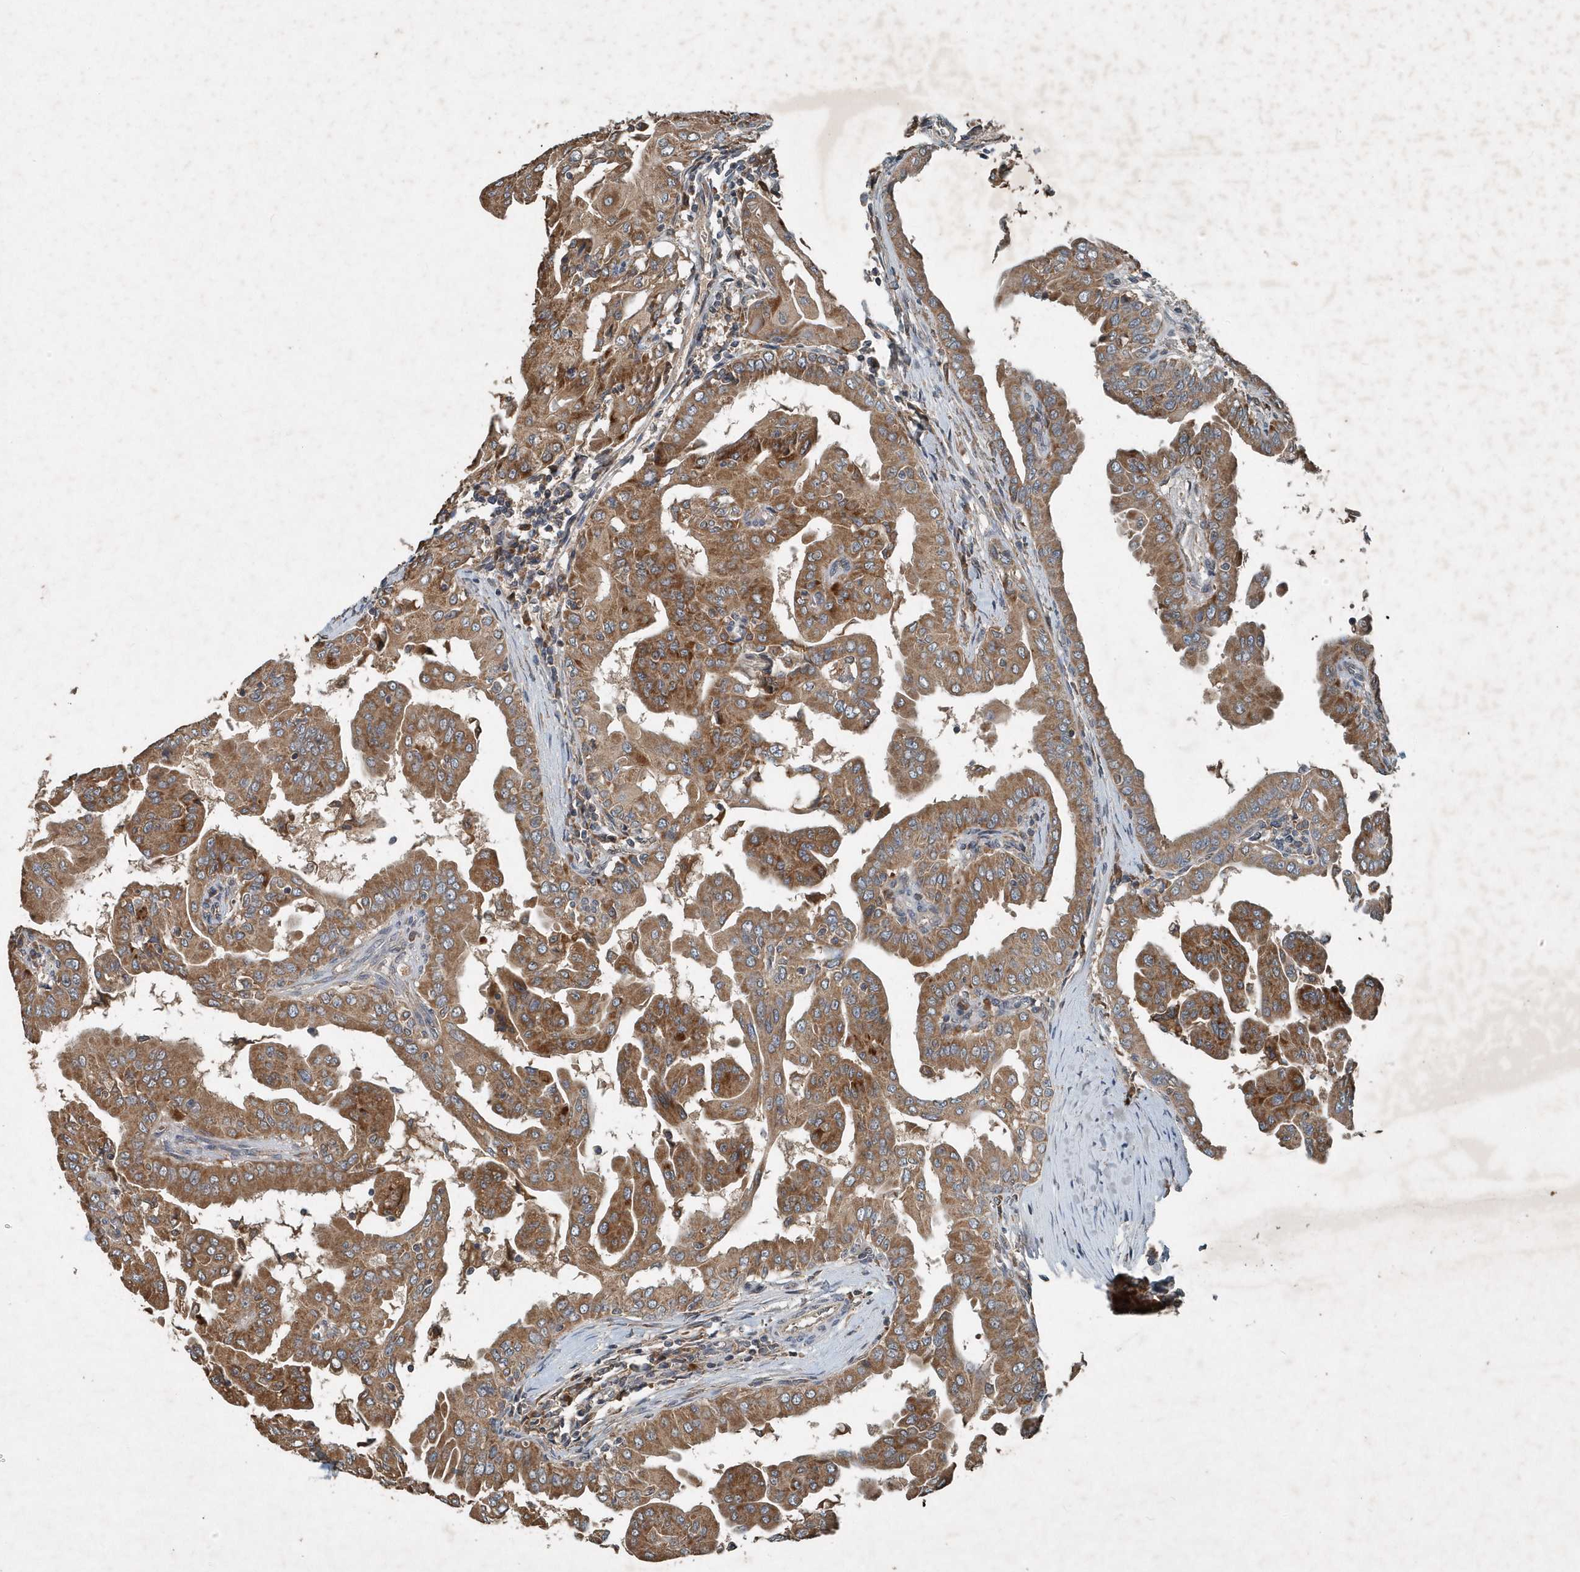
{"staining": {"intensity": "moderate", "quantity": ">75%", "location": "cytoplasmic/membranous"}, "tissue": "thyroid cancer", "cell_type": "Tumor cells", "image_type": "cancer", "snomed": [{"axis": "morphology", "description": "Papillary adenocarcinoma, NOS"}, {"axis": "topography", "description": "Thyroid gland"}], "caption": "Human thyroid papillary adenocarcinoma stained with a protein marker displays moderate staining in tumor cells.", "gene": "SCFD2", "patient": {"sex": "male", "age": 33}}